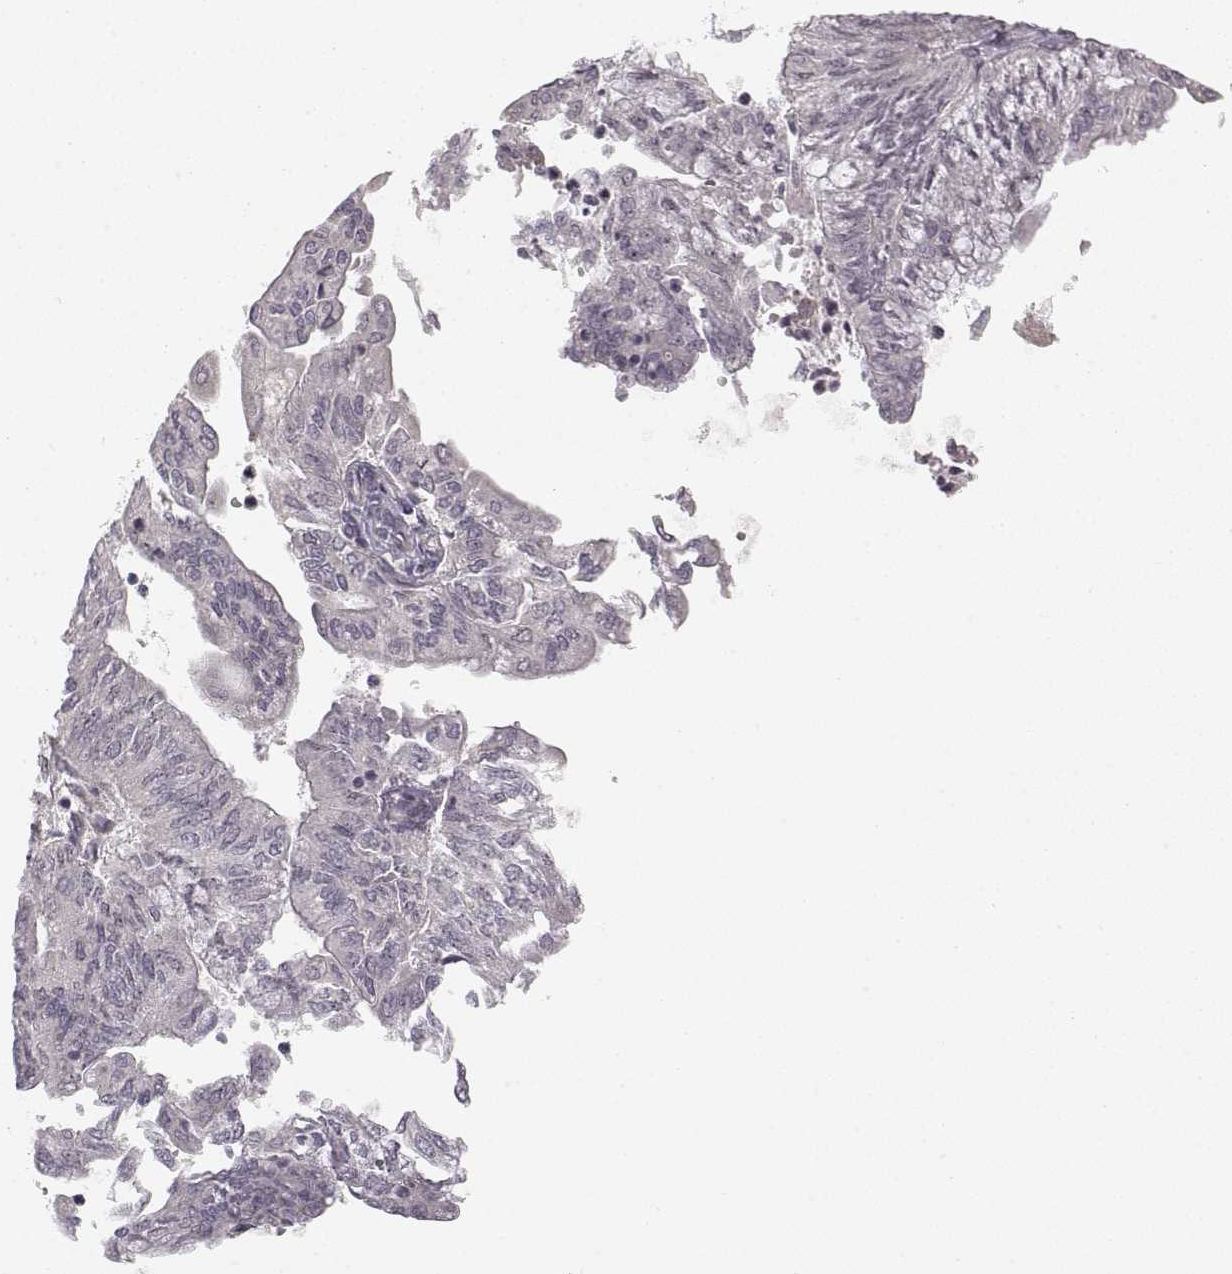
{"staining": {"intensity": "negative", "quantity": "none", "location": "none"}, "tissue": "endometrial cancer", "cell_type": "Tumor cells", "image_type": "cancer", "snomed": [{"axis": "morphology", "description": "Adenocarcinoma, NOS"}, {"axis": "topography", "description": "Endometrium"}], "caption": "Tumor cells are negative for brown protein staining in endometrial cancer.", "gene": "MED12L", "patient": {"sex": "female", "age": 59}}